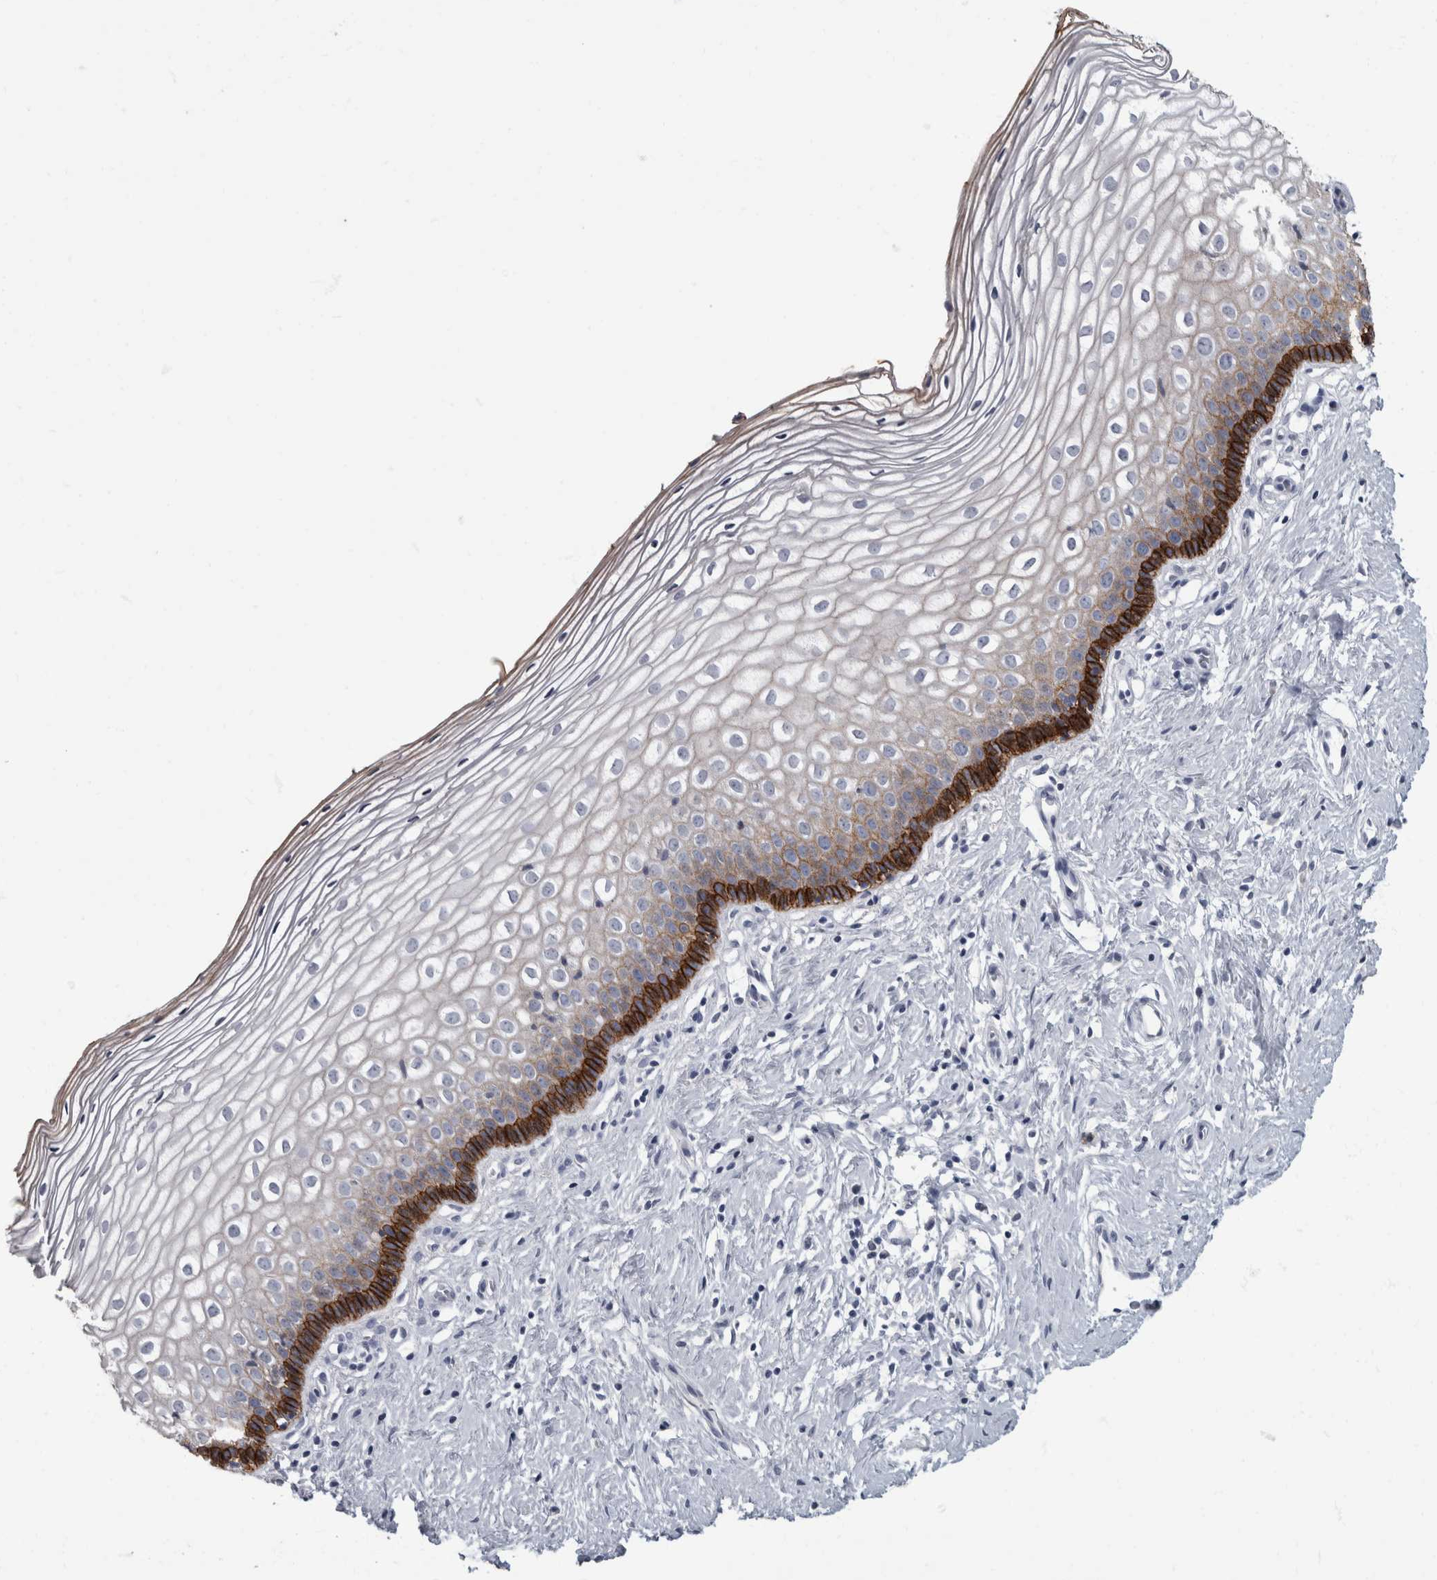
{"staining": {"intensity": "strong", "quantity": ">75%", "location": "cytoplasmic/membranous"}, "tissue": "cervix", "cell_type": "Glandular cells", "image_type": "normal", "snomed": [{"axis": "morphology", "description": "Normal tissue, NOS"}, {"axis": "topography", "description": "Cervix"}], "caption": "Protein staining by immunohistochemistry reveals strong cytoplasmic/membranous positivity in approximately >75% of glandular cells in benign cervix. The staining is performed using DAB (3,3'-diaminobenzidine) brown chromogen to label protein expression. The nuclei are counter-stained blue using hematoxylin.", "gene": "DSG2", "patient": {"sex": "female", "age": 27}}